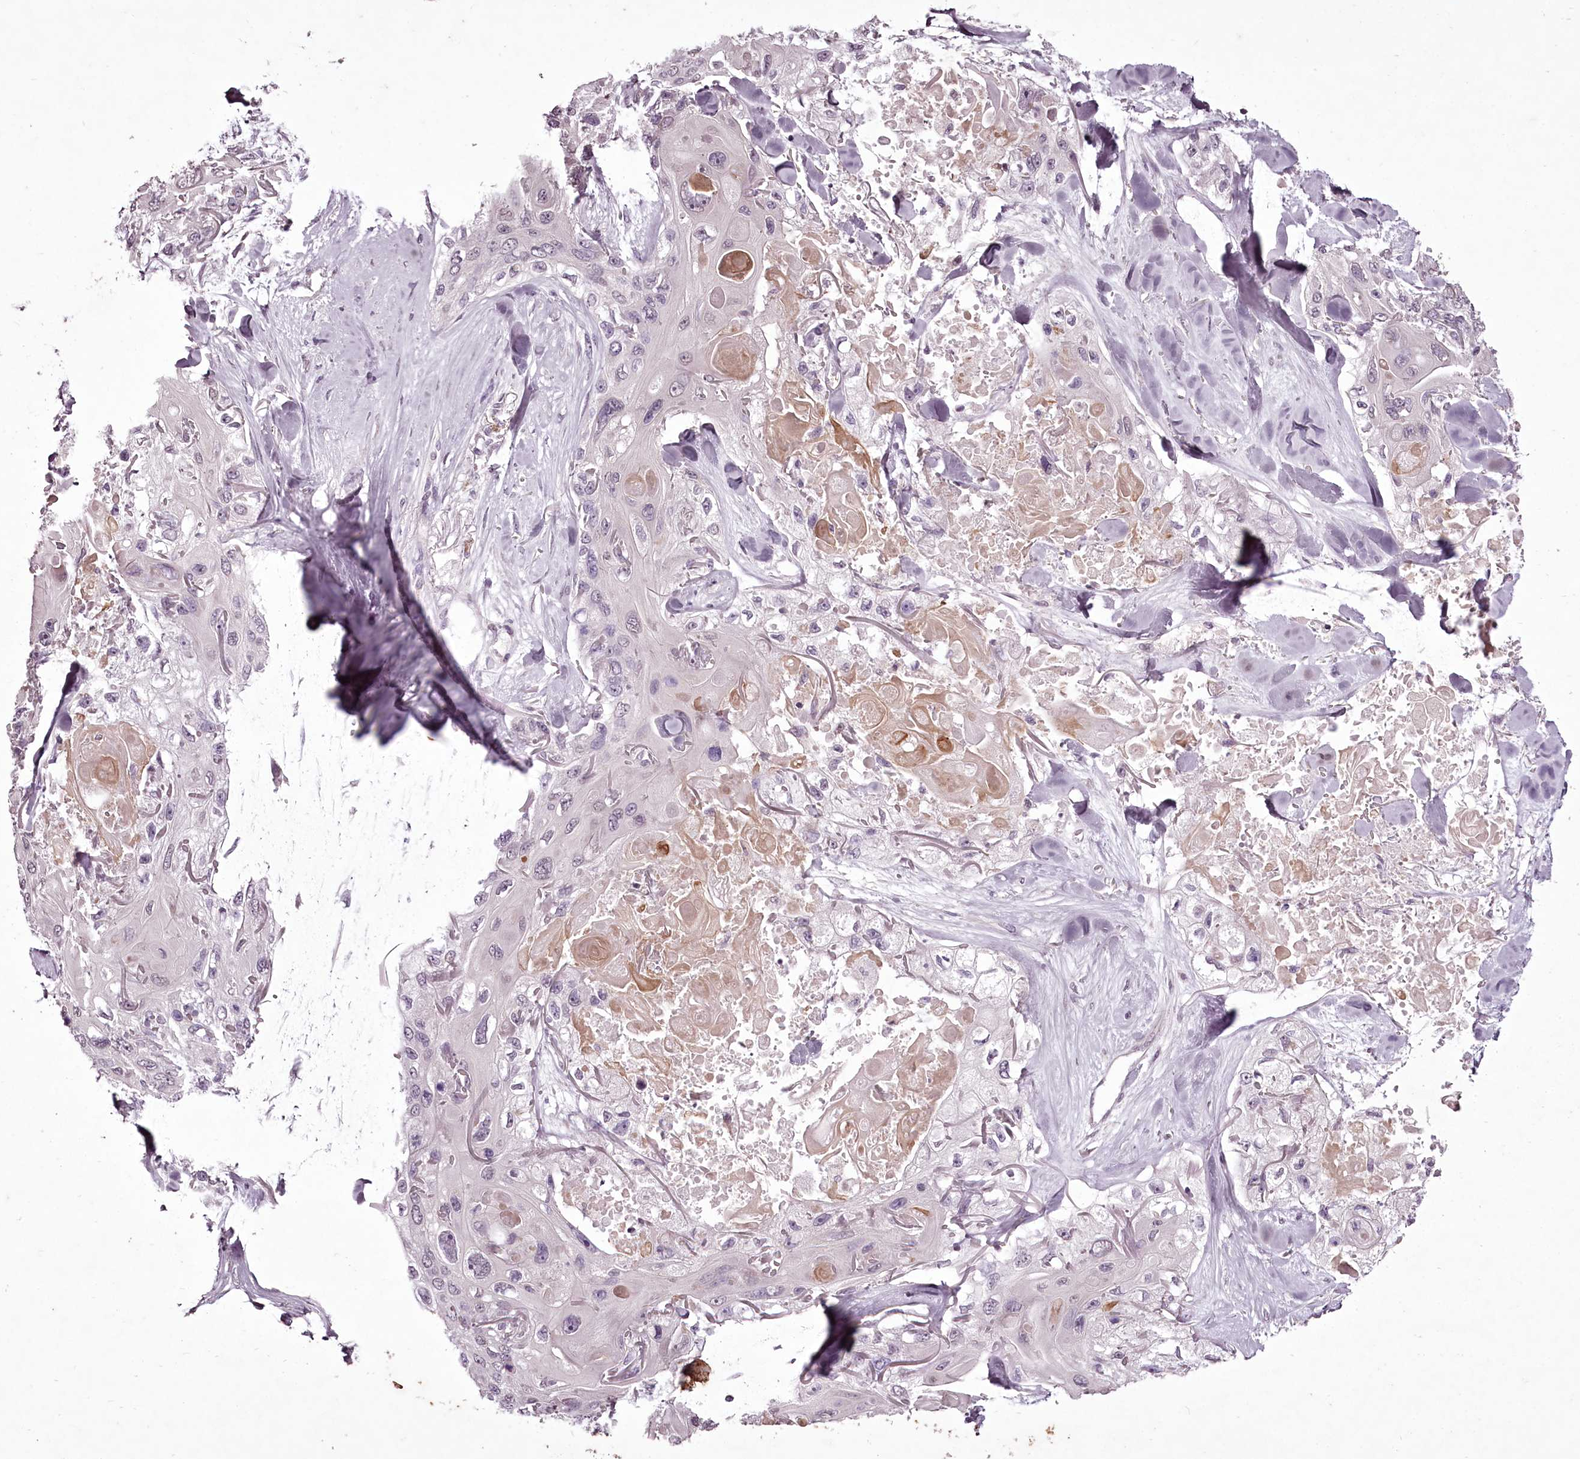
{"staining": {"intensity": "negative", "quantity": "none", "location": "none"}, "tissue": "skin cancer", "cell_type": "Tumor cells", "image_type": "cancer", "snomed": [{"axis": "morphology", "description": "Normal tissue, NOS"}, {"axis": "morphology", "description": "Squamous cell carcinoma, NOS"}, {"axis": "topography", "description": "Skin"}], "caption": "This is a histopathology image of IHC staining of skin squamous cell carcinoma, which shows no positivity in tumor cells.", "gene": "C1orf56", "patient": {"sex": "male", "age": 72}}